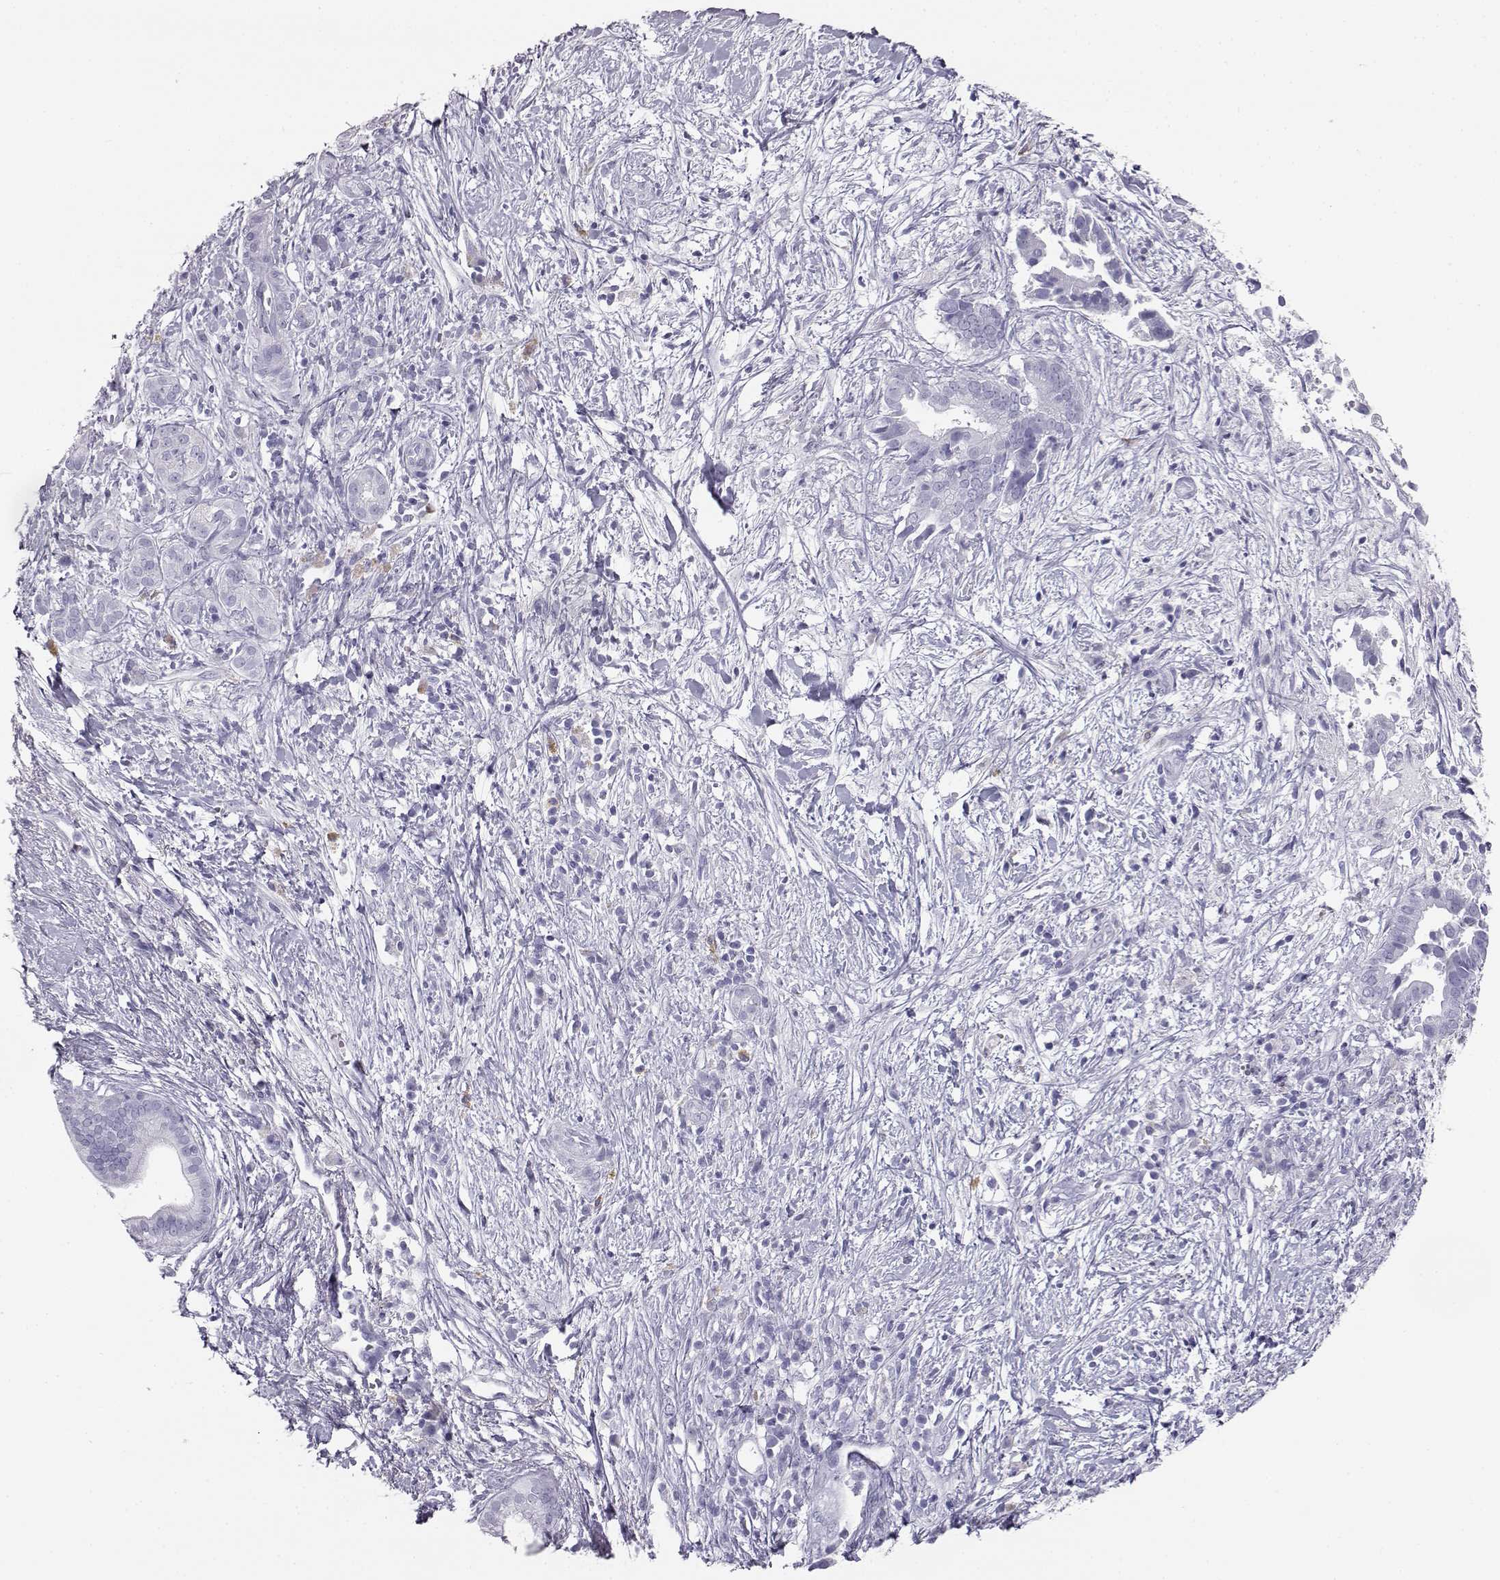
{"staining": {"intensity": "negative", "quantity": "none", "location": "none"}, "tissue": "pancreatic cancer", "cell_type": "Tumor cells", "image_type": "cancer", "snomed": [{"axis": "morphology", "description": "Adenocarcinoma, NOS"}, {"axis": "topography", "description": "Pancreas"}], "caption": "Protein analysis of pancreatic adenocarcinoma displays no significant staining in tumor cells.", "gene": "ITLN2", "patient": {"sex": "male", "age": 61}}